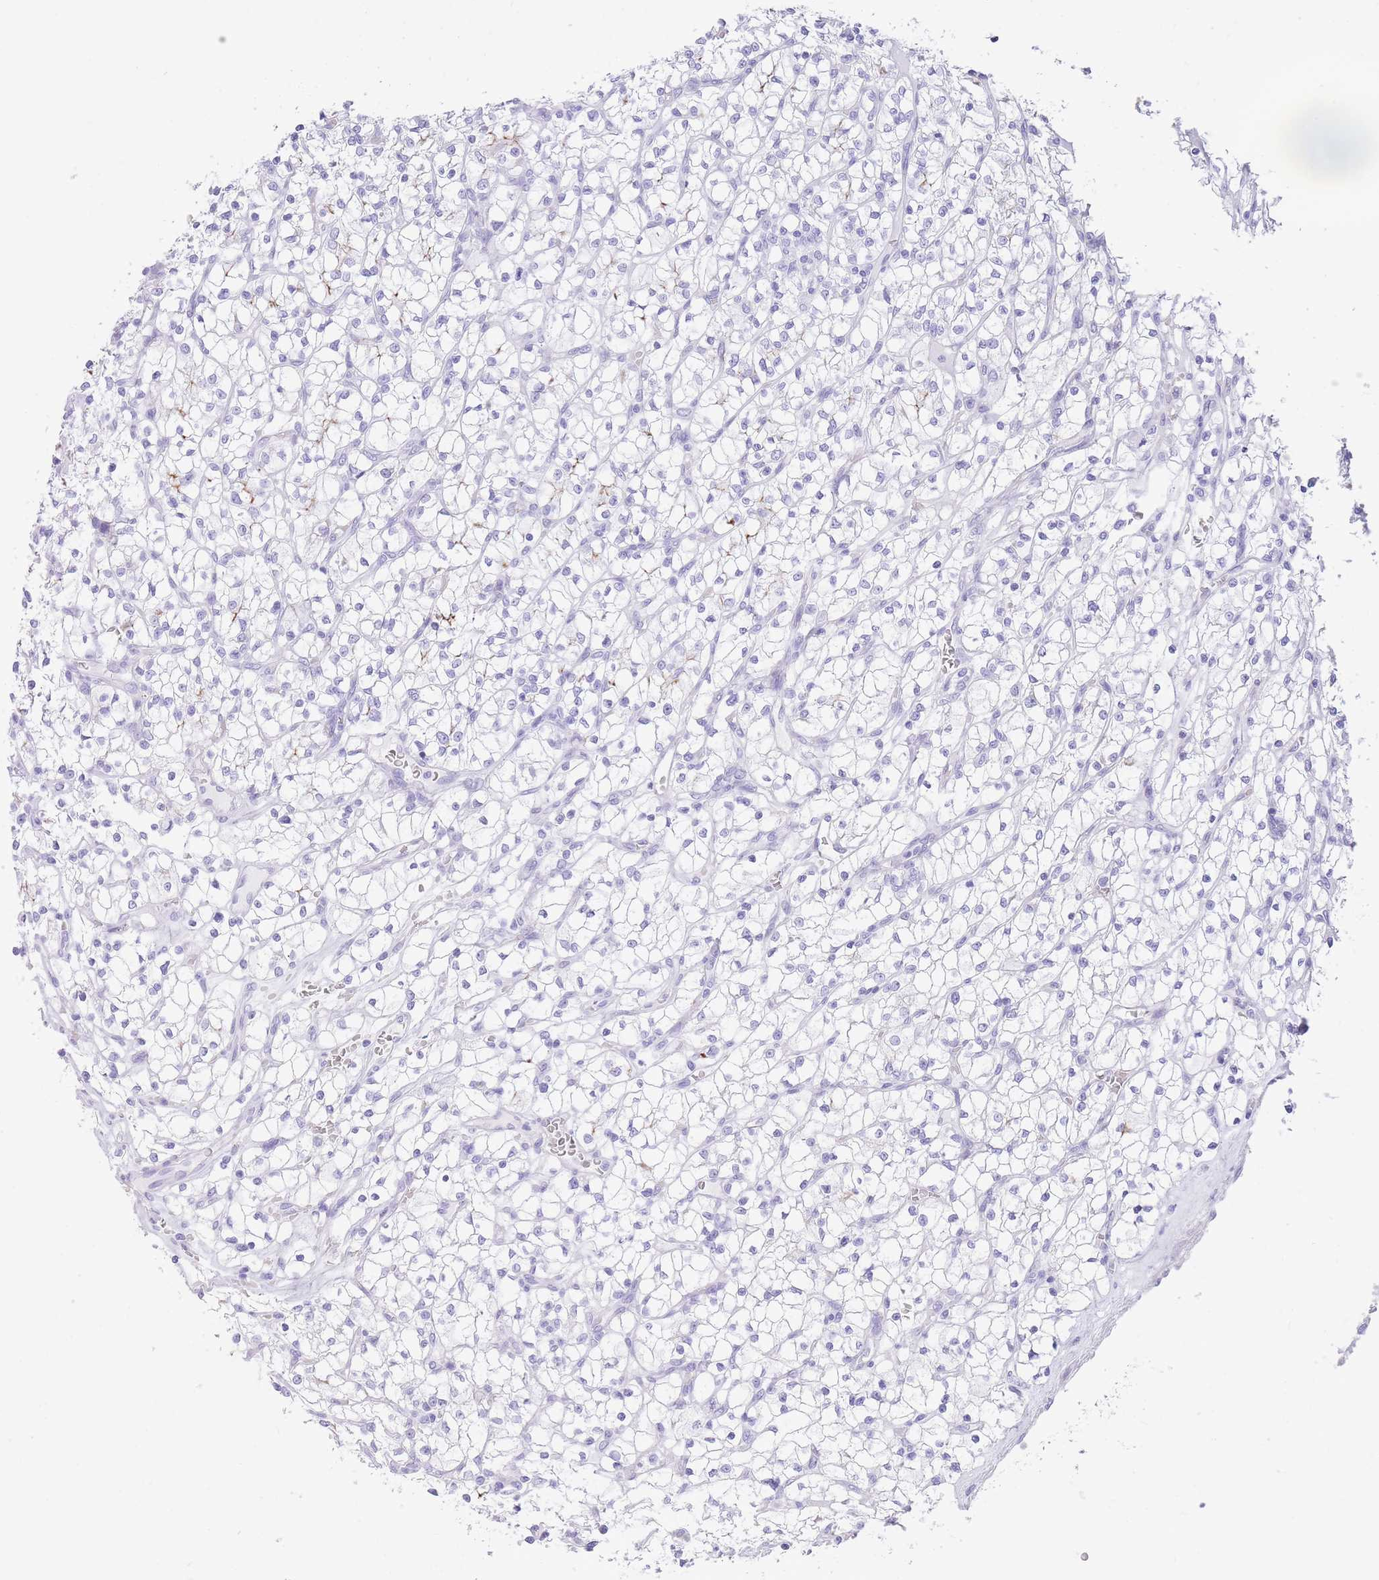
{"staining": {"intensity": "weak", "quantity": "<25%", "location": "cytoplasmic/membranous"}, "tissue": "renal cancer", "cell_type": "Tumor cells", "image_type": "cancer", "snomed": [{"axis": "morphology", "description": "Adenocarcinoma, NOS"}, {"axis": "topography", "description": "Kidney"}], "caption": "DAB (3,3'-diaminobenzidine) immunohistochemical staining of human renal cancer exhibits no significant expression in tumor cells. (DAB (3,3'-diaminobenzidine) immunohistochemistry (IHC), high magnification).", "gene": "ELOA2", "patient": {"sex": "female", "age": 64}}